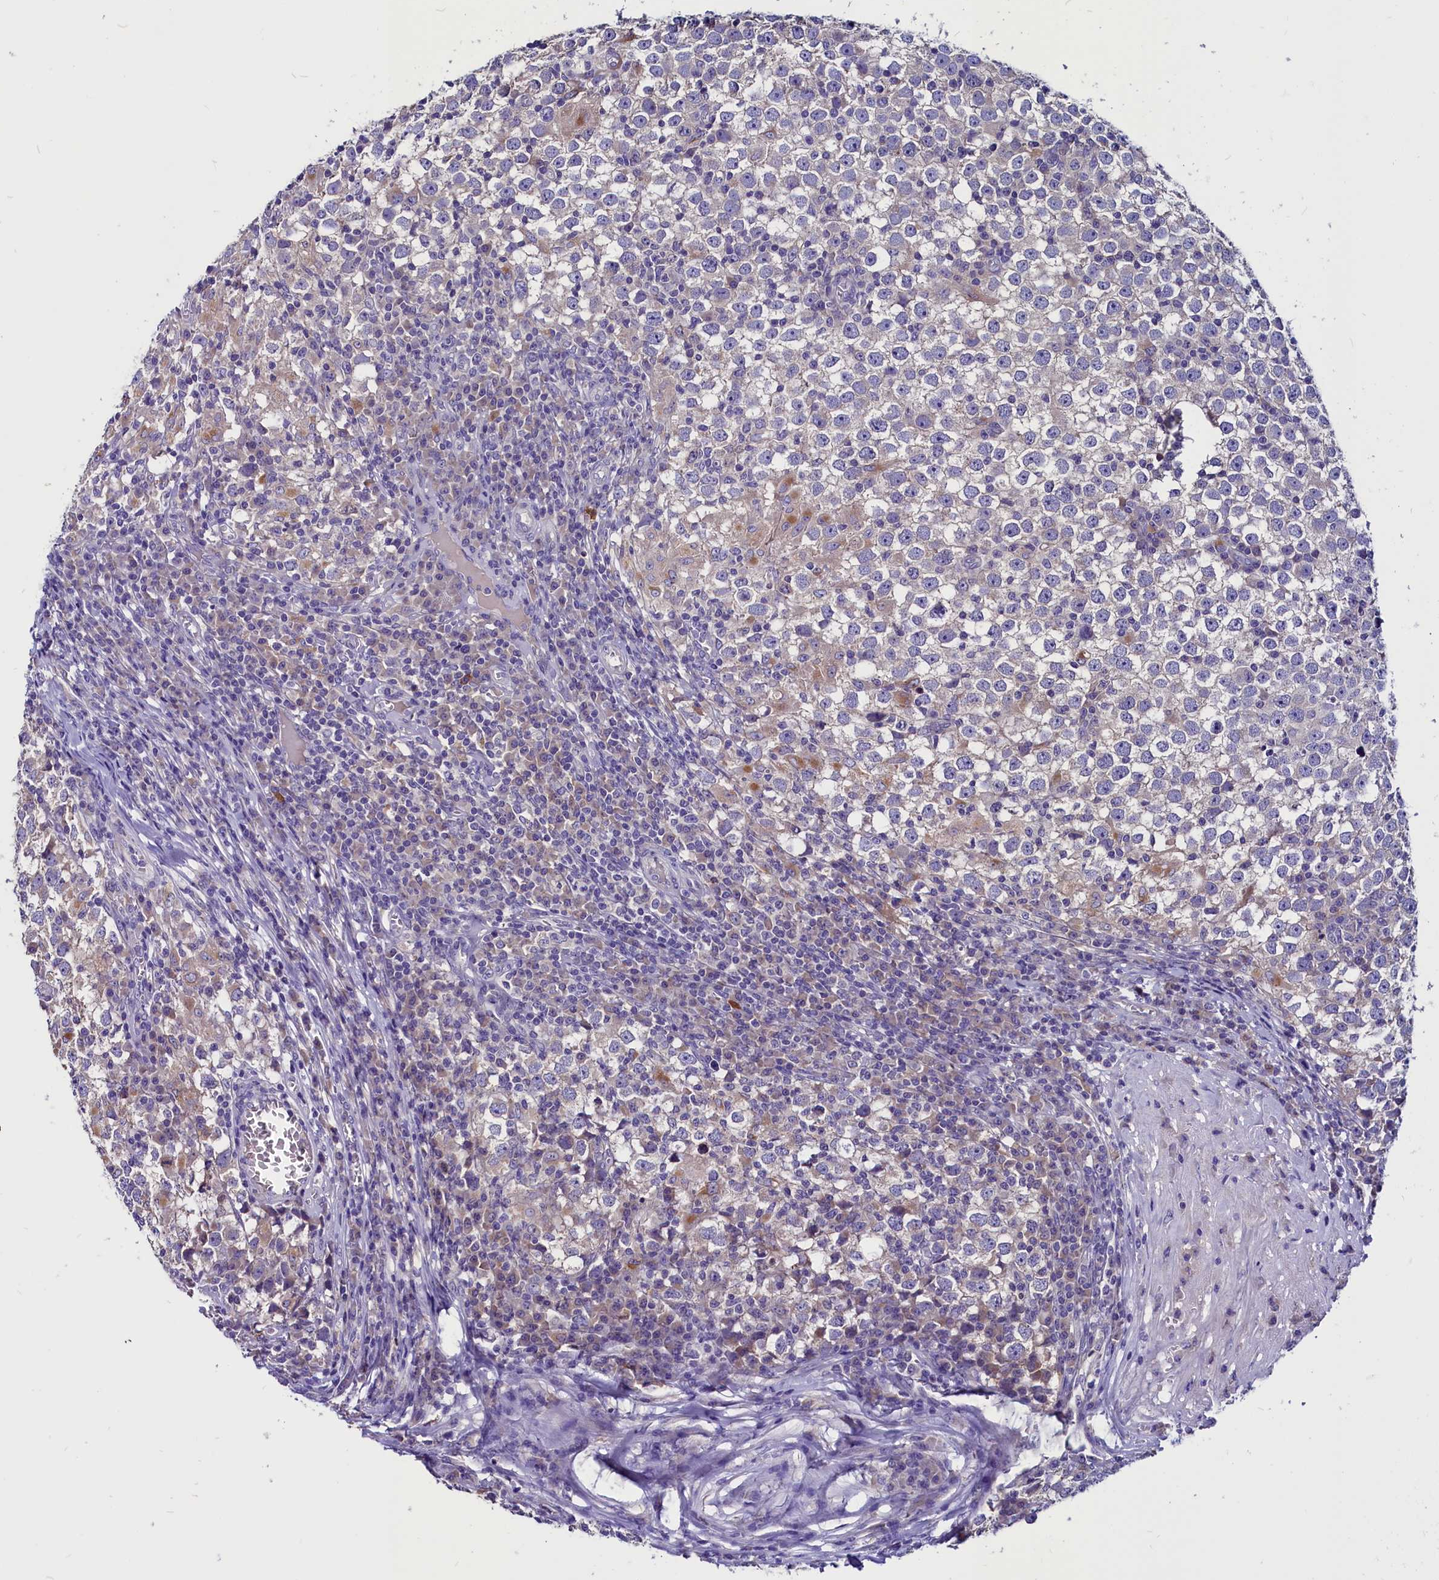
{"staining": {"intensity": "negative", "quantity": "none", "location": "none"}, "tissue": "testis cancer", "cell_type": "Tumor cells", "image_type": "cancer", "snomed": [{"axis": "morphology", "description": "Seminoma, NOS"}, {"axis": "topography", "description": "Testis"}], "caption": "The image exhibits no significant positivity in tumor cells of seminoma (testis).", "gene": "CCBE1", "patient": {"sex": "male", "age": 65}}